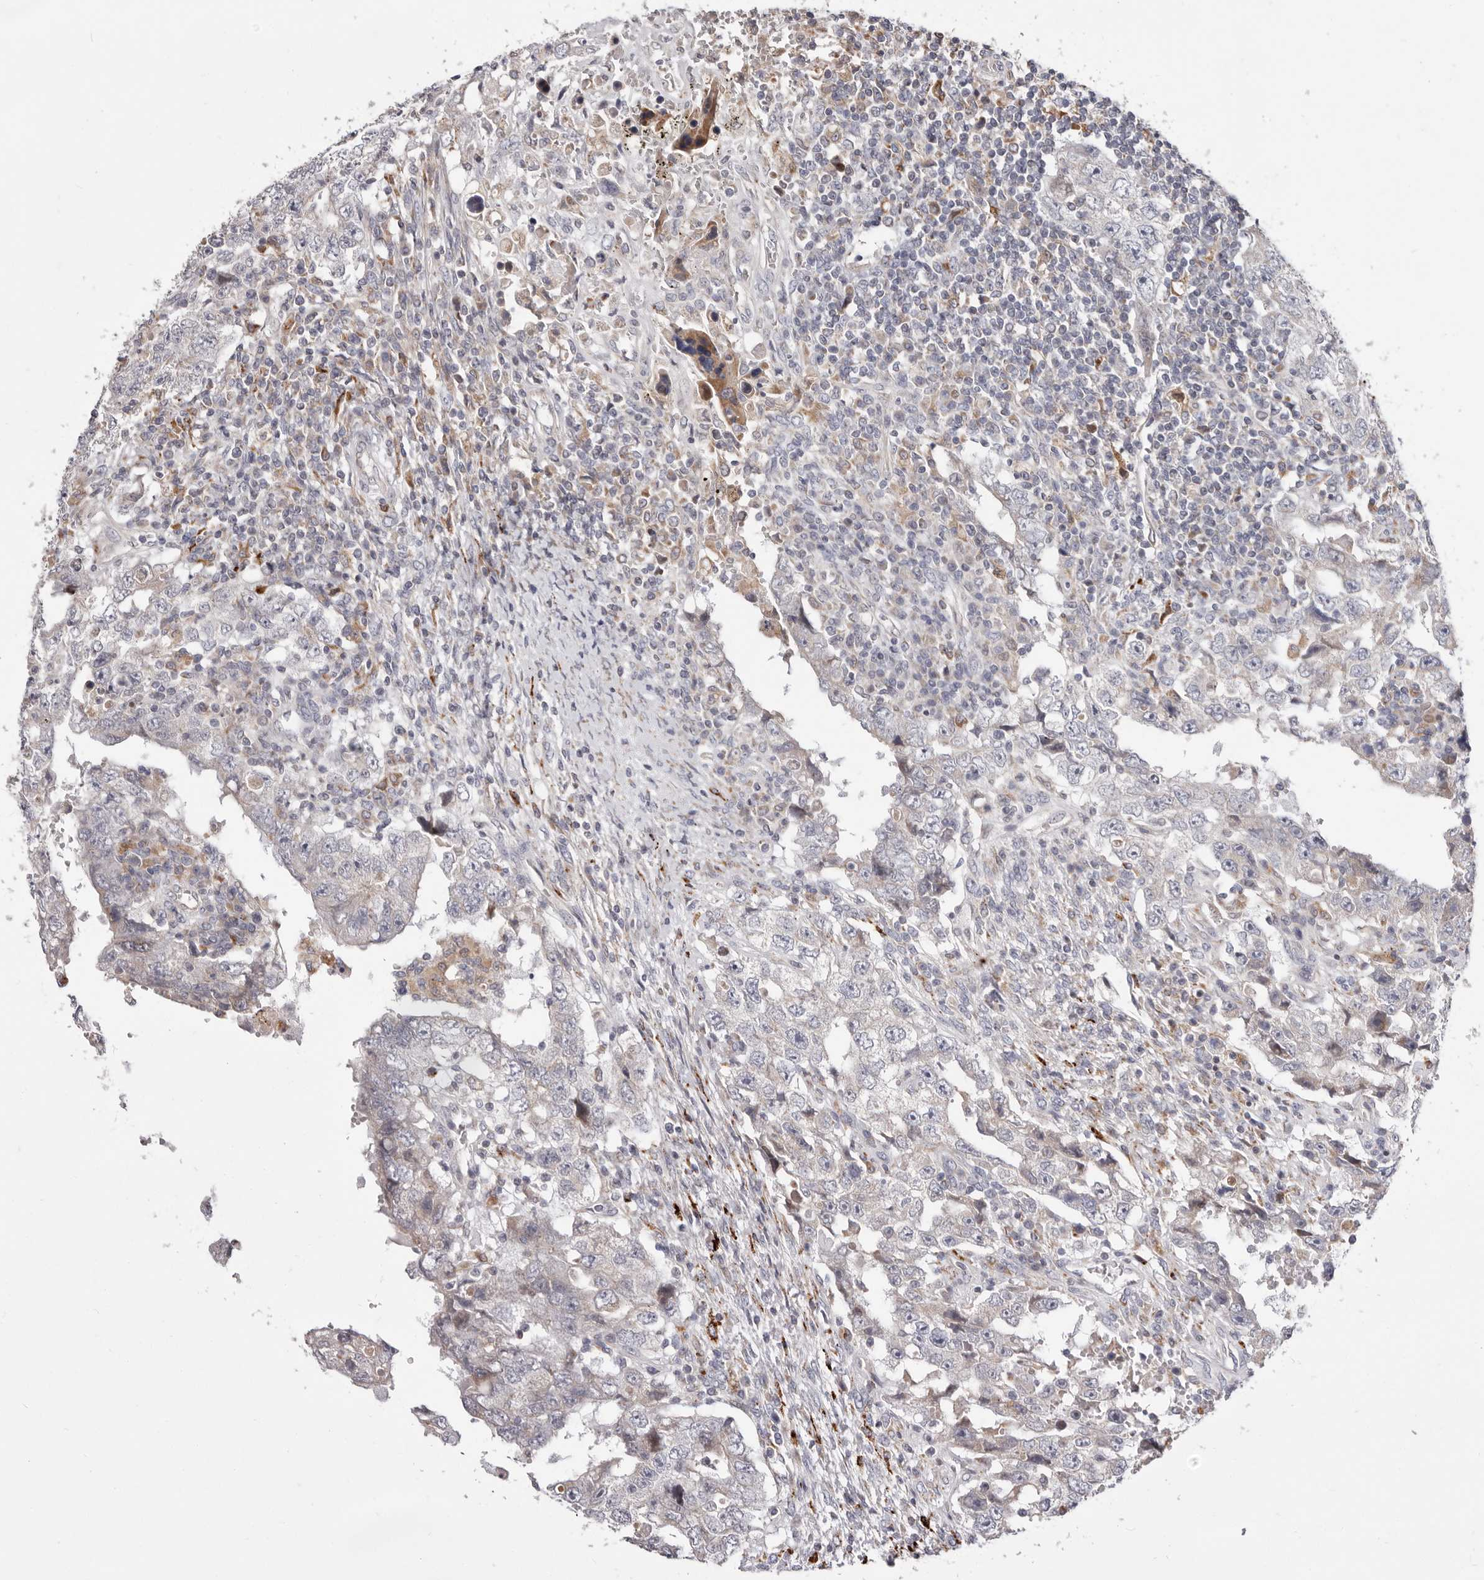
{"staining": {"intensity": "negative", "quantity": "none", "location": "none"}, "tissue": "testis cancer", "cell_type": "Tumor cells", "image_type": "cancer", "snomed": [{"axis": "morphology", "description": "Carcinoma, Embryonal, NOS"}, {"axis": "topography", "description": "Testis"}], "caption": "Immunohistochemistry micrograph of embryonal carcinoma (testis) stained for a protein (brown), which shows no staining in tumor cells.", "gene": "TOR3A", "patient": {"sex": "male", "age": 26}}